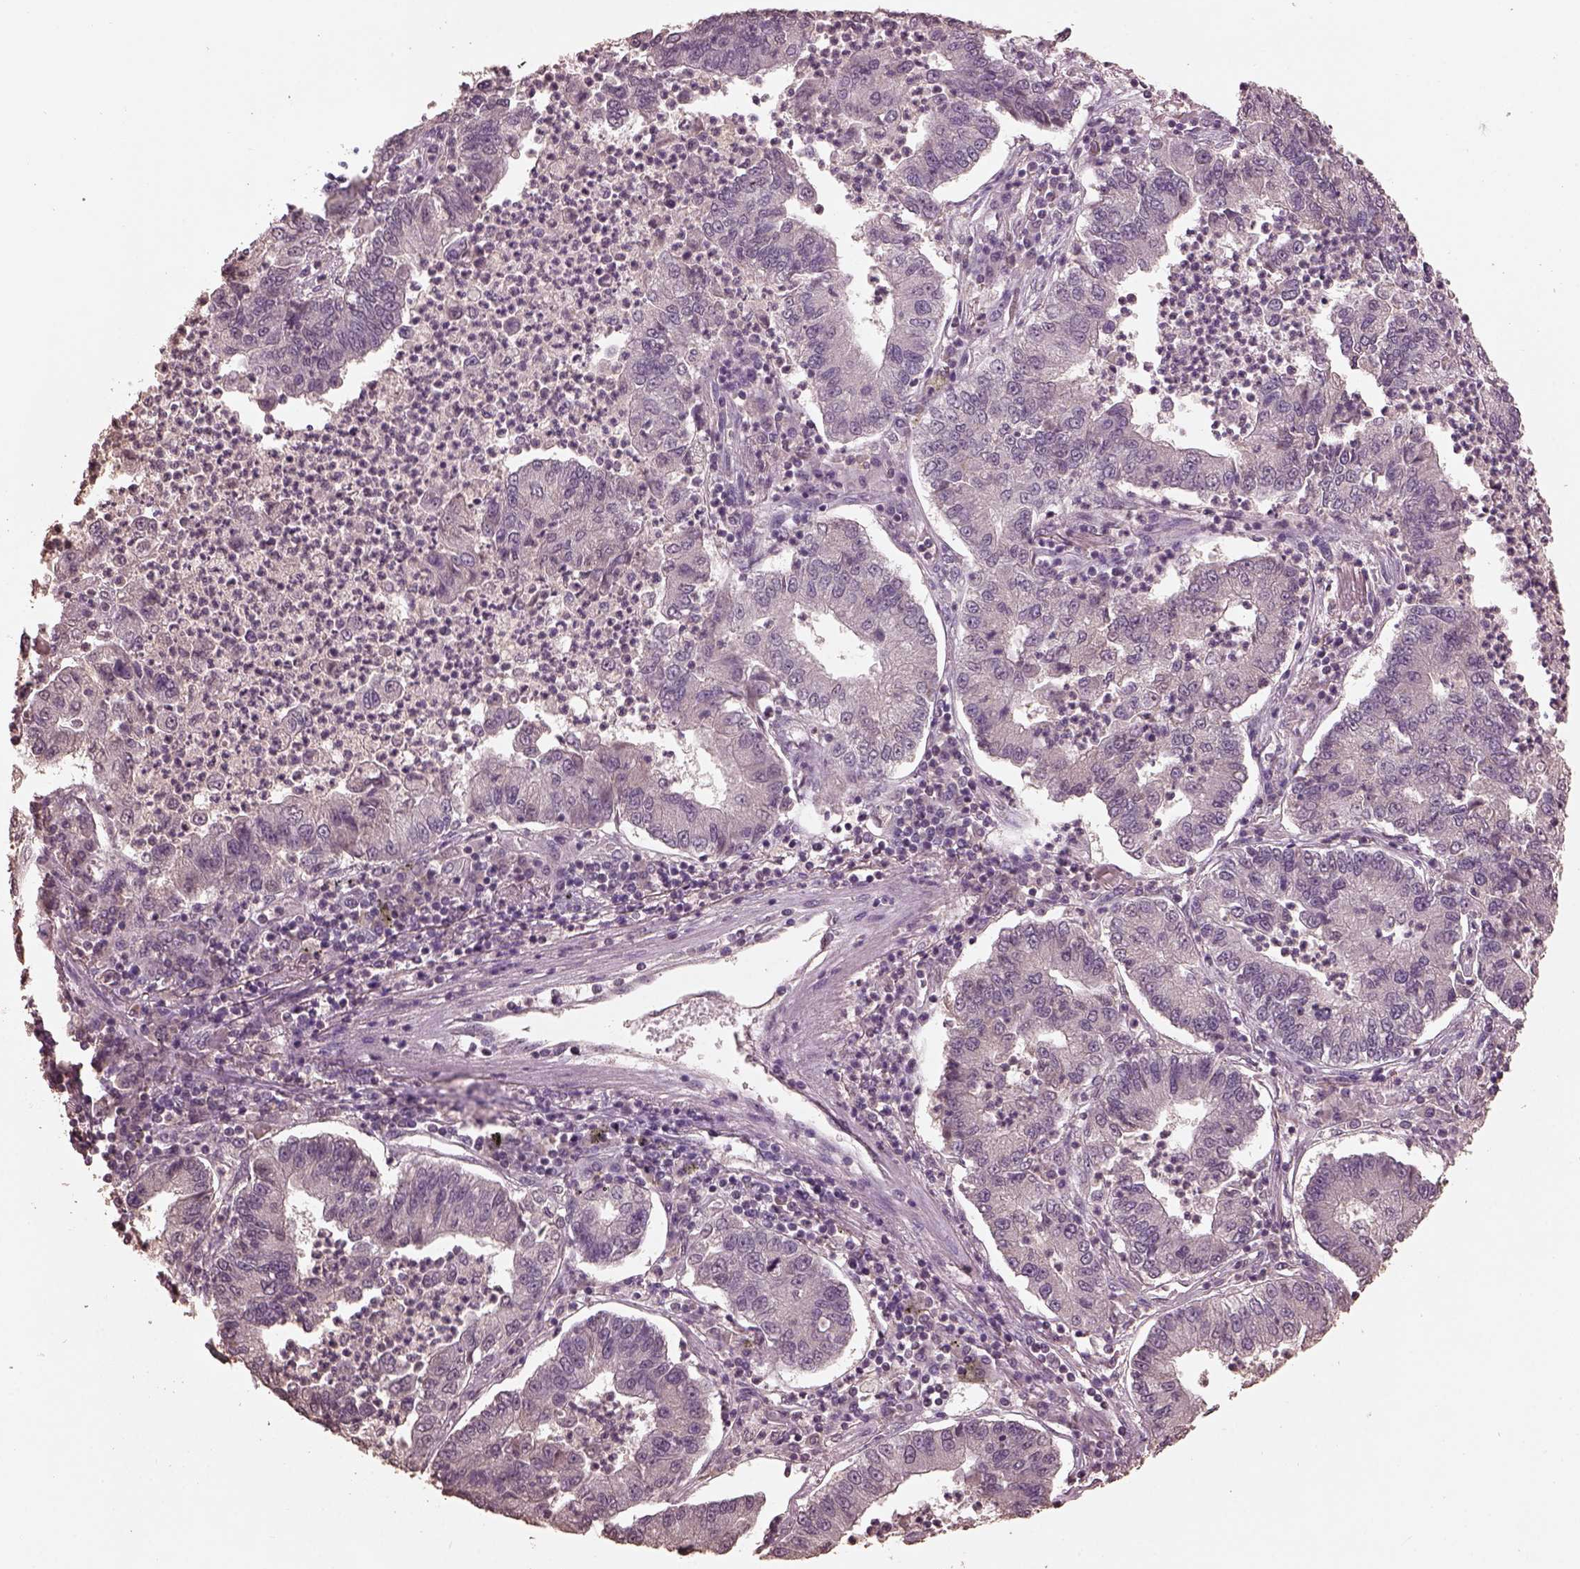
{"staining": {"intensity": "negative", "quantity": "none", "location": "none"}, "tissue": "lung cancer", "cell_type": "Tumor cells", "image_type": "cancer", "snomed": [{"axis": "morphology", "description": "Adenocarcinoma, NOS"}, {"axis": "topography", "description": "Lung"}], "caption": "Protein analysis of adenocarcinoma (lung) exhibits no significant positivity in tumor cells. (DAB immunohistochemistry (IHC) visualized using brightfield microscopy, high magnification).", "gene": "CPT1C", "patient": {"sex": "female", "age": 57}}